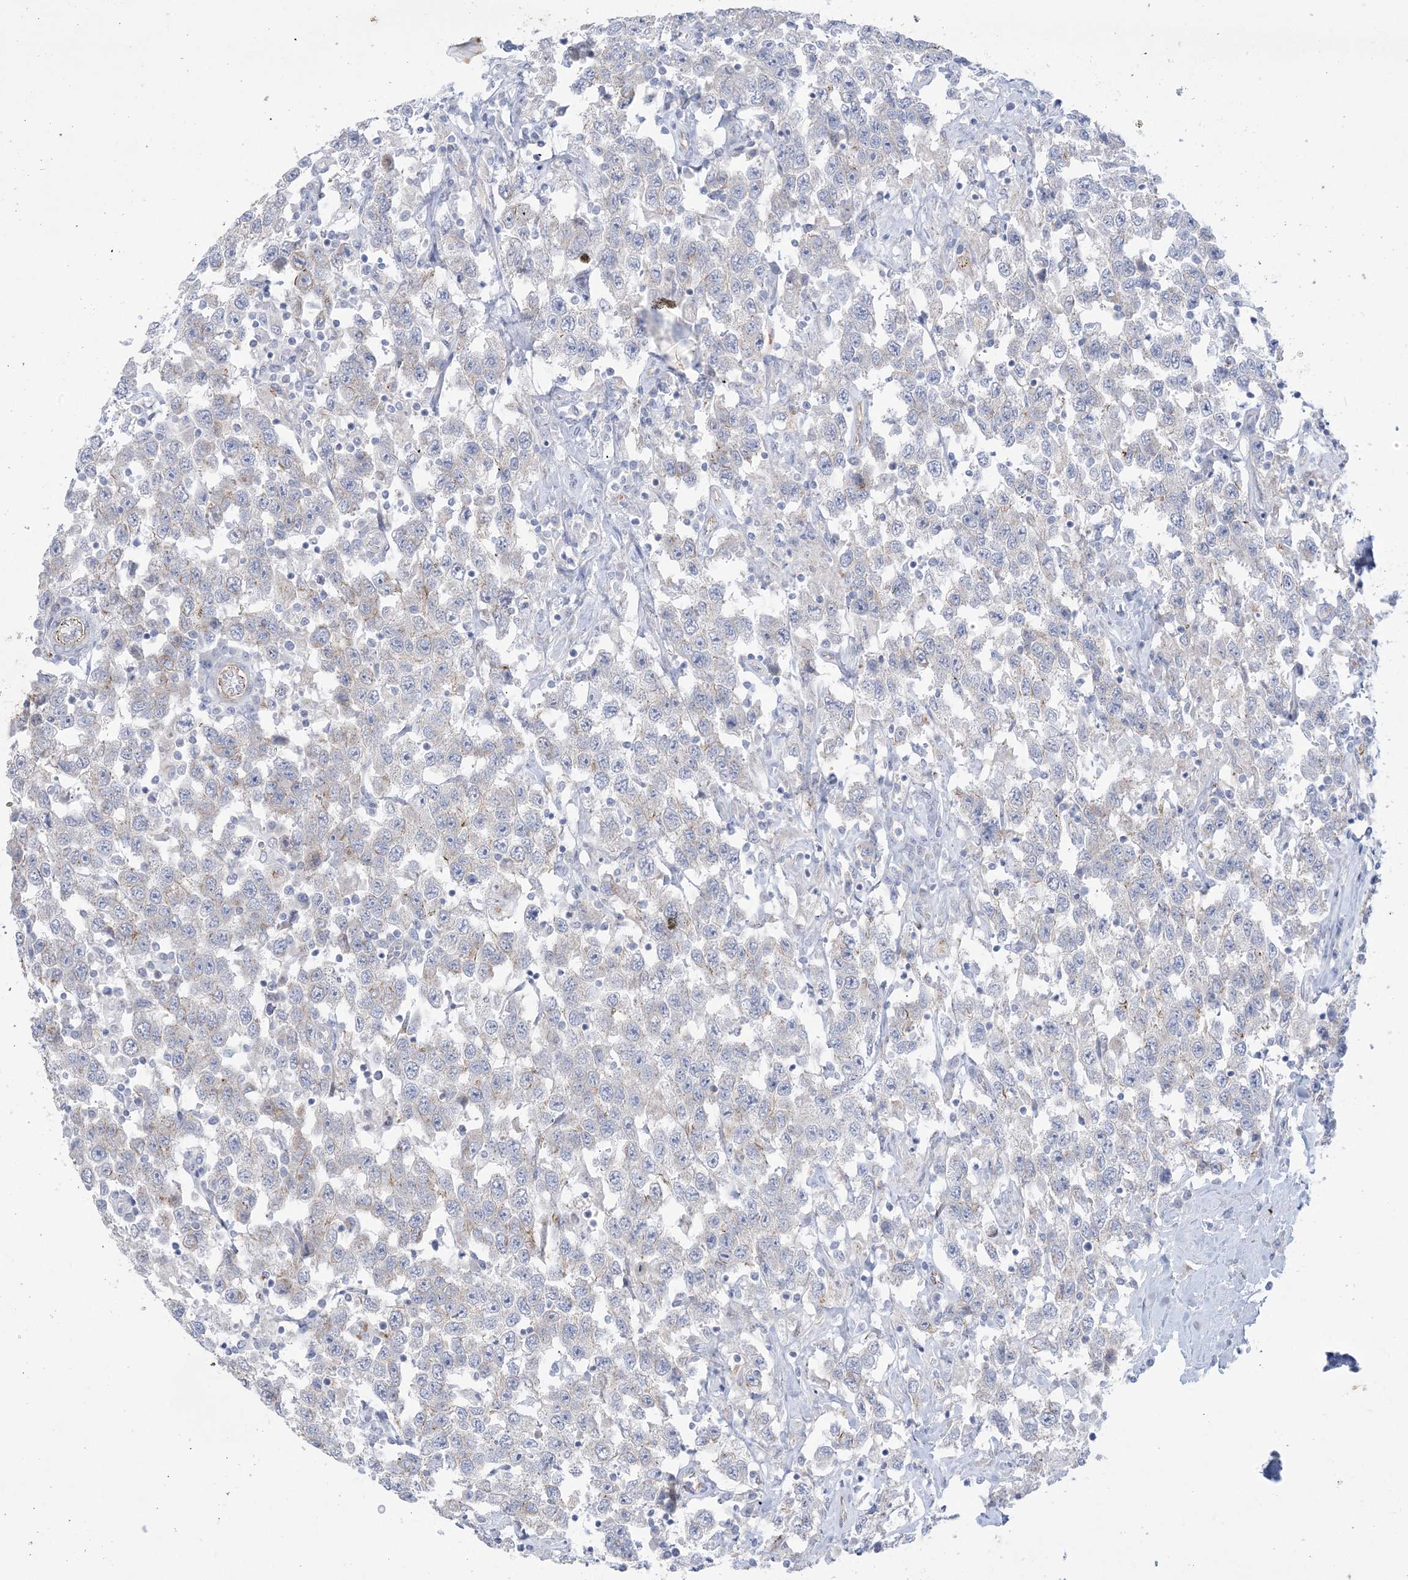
{"staining": {"intensity": "negative", "quantity": "none", "location": "none"}, "tissue": "testis cancer", "cell_type": "Tumor cells", "image_type": "cancer", "snomed": [{"axis": "morphology", "description": "Seminoma, NOS"}, {"axis": "topography", "description": "Testis"}], "caption": "Tumor cells are negative for protein expression in human seminoma (testis).", "gene": "B3GNT7", "patient": {"sex": "male", "age": 41}}